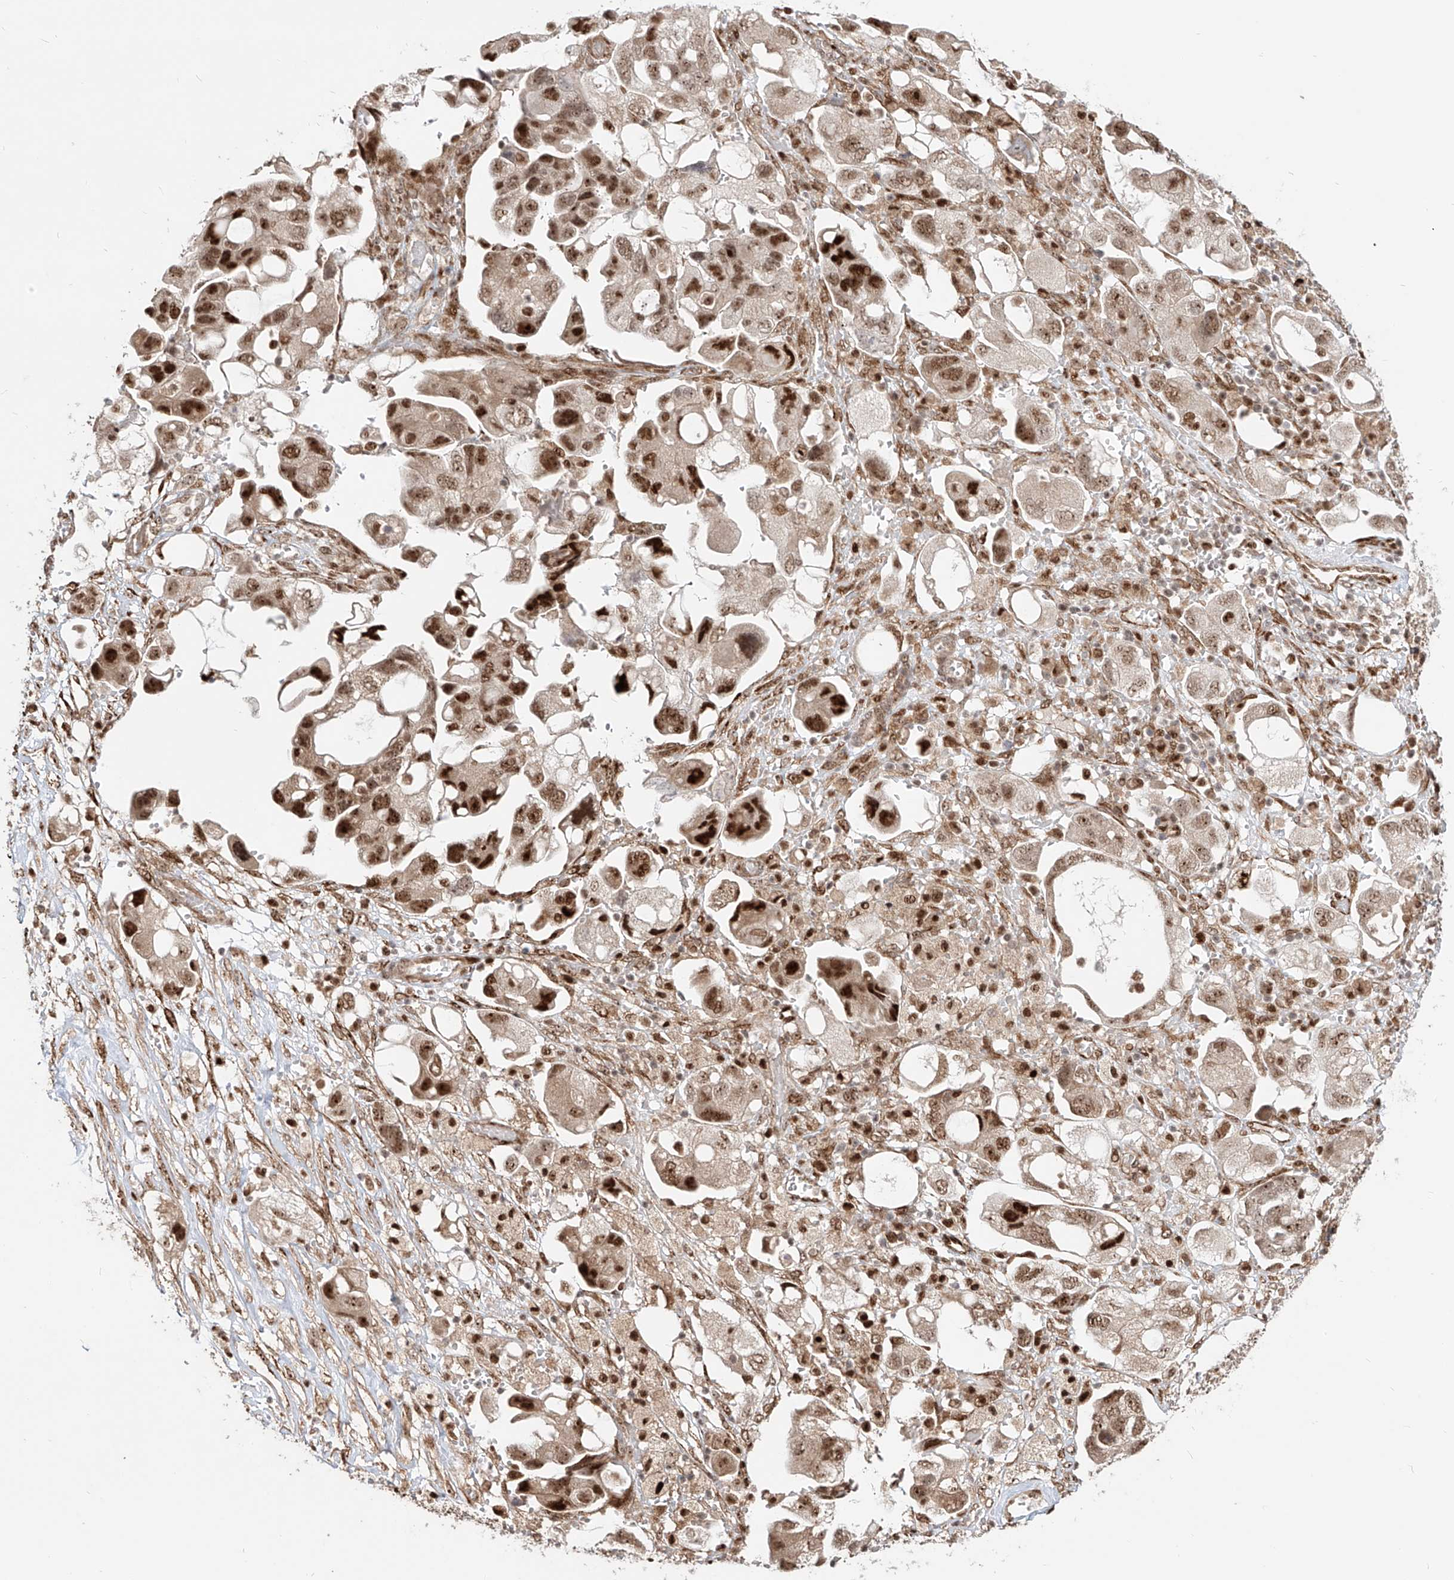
{"staining": {"intensity": "moderate", "quantity": ">75%", "location": "nuclear"}, "tissue": "ovarian cancer", "cell_type": "Tumor cells", "image_type": "cancer", "snomed": [{"axis": "morphology", "description": "Carcinoma, NOS"}, {"axis": "morphology", "description": "Cystadenocarcinoma, serous, NOS"}, {"axis": "topography", "description": "Ovary"}], "caption": "Human ovarian cancer stained with a protein marker reveals moderate staining in tumor cells.", "gene": "ZNF710", "patient": {"sex": "female", "age": 69}}